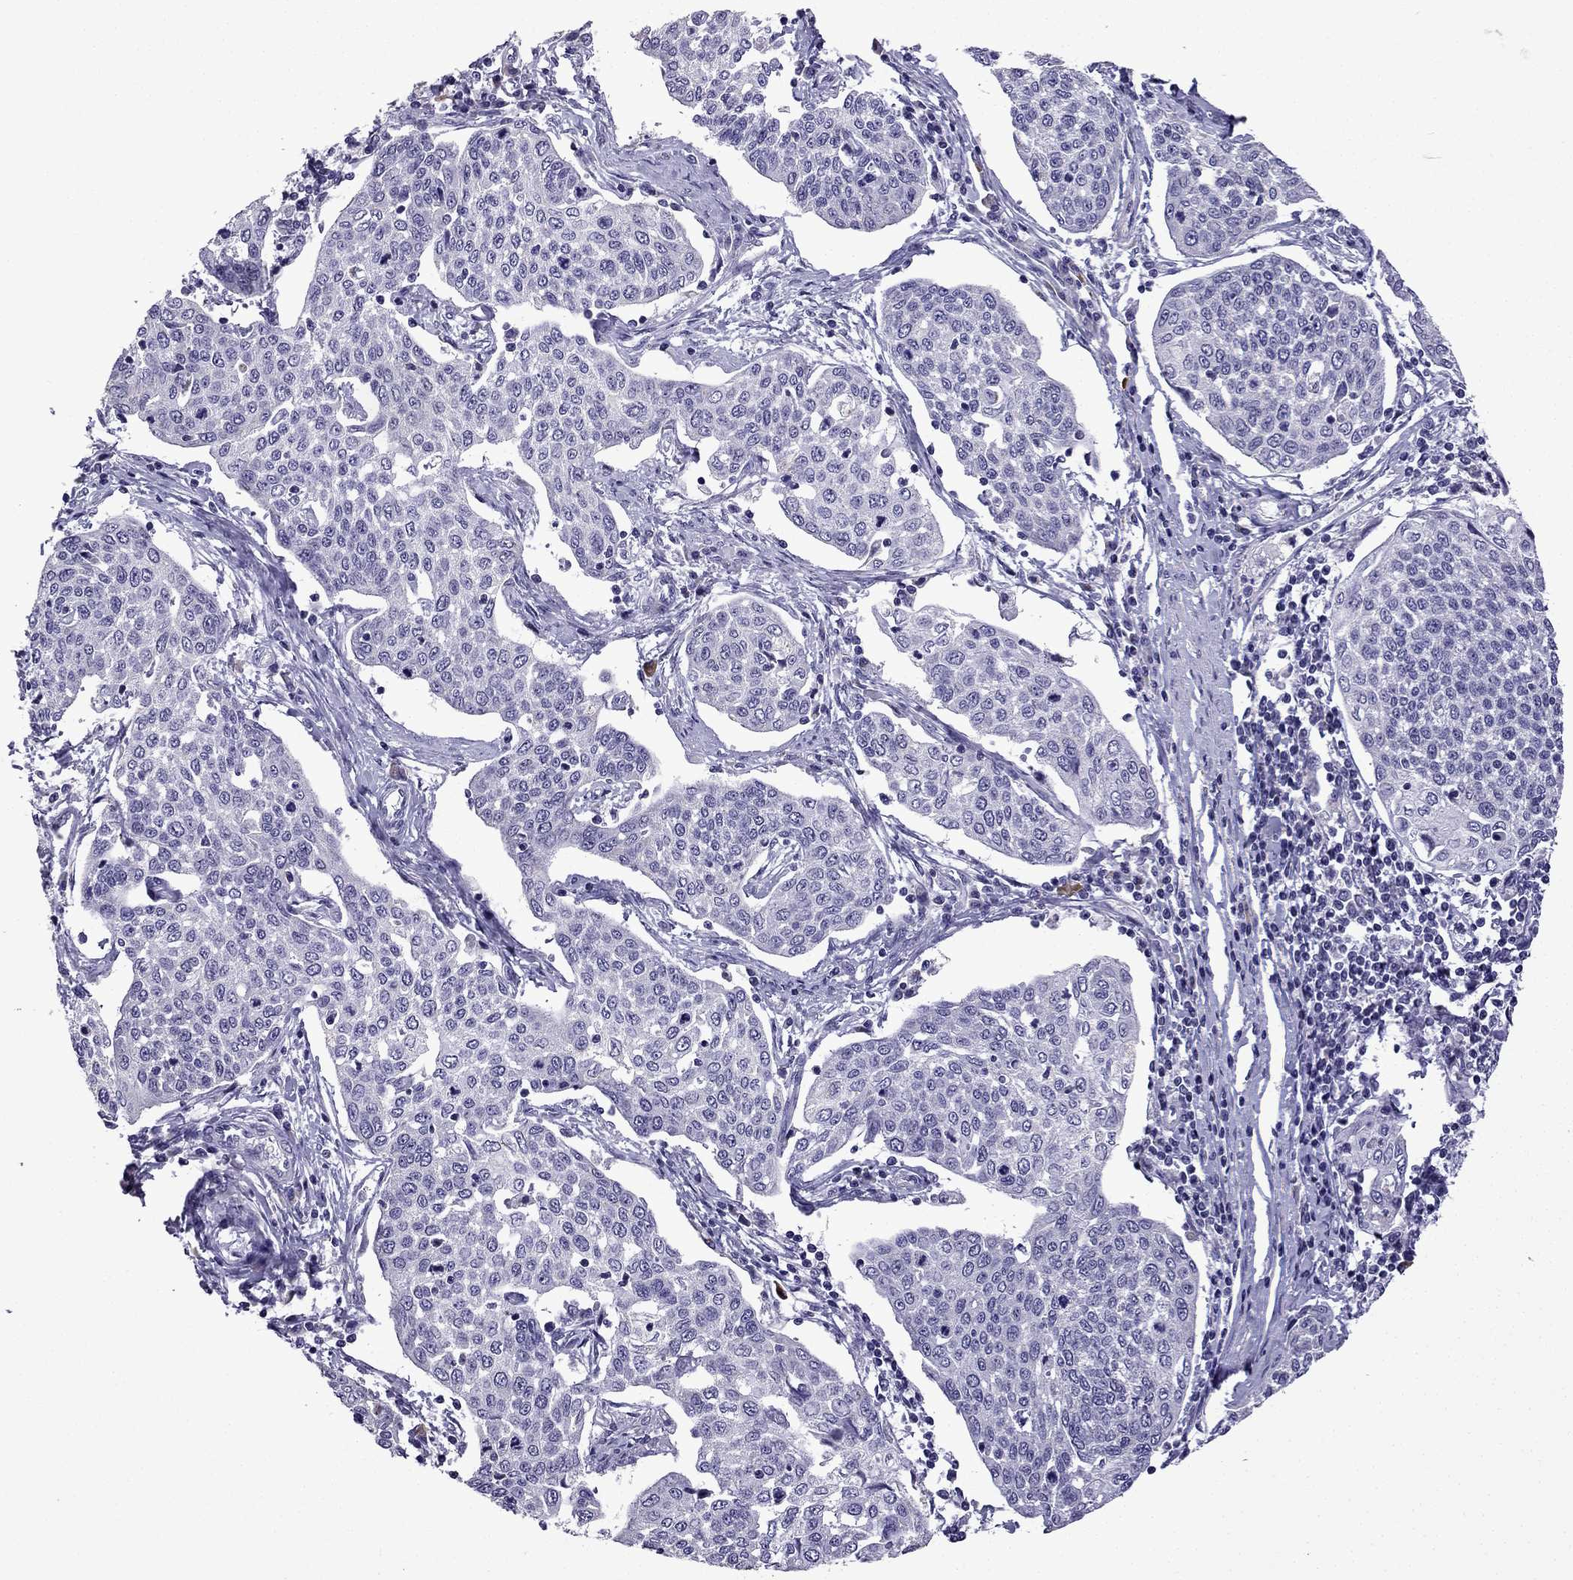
{"staining": {"intensity": "negative", "quantity": "none", "location": "none"}, "tissue": "cervical cancer", "cell_type": "Tumor cells", "image_type": "cancer", "snomed": [{"axis": "morphology", "description": "Squamous cell carcinoma, NOS"}, {"axis": "topography", "description": "Cervix"}], "caption": "Tumor cells are negative for brown protein staining in cervical squamous cell carcinoma. (Brightfield microscopy of DAB (3,3'-diaminobenzidine) immunohistochemistry (IHC) at high magnification).", "gene": "TTN", "patient": {"sex": "female", "age": 34}}